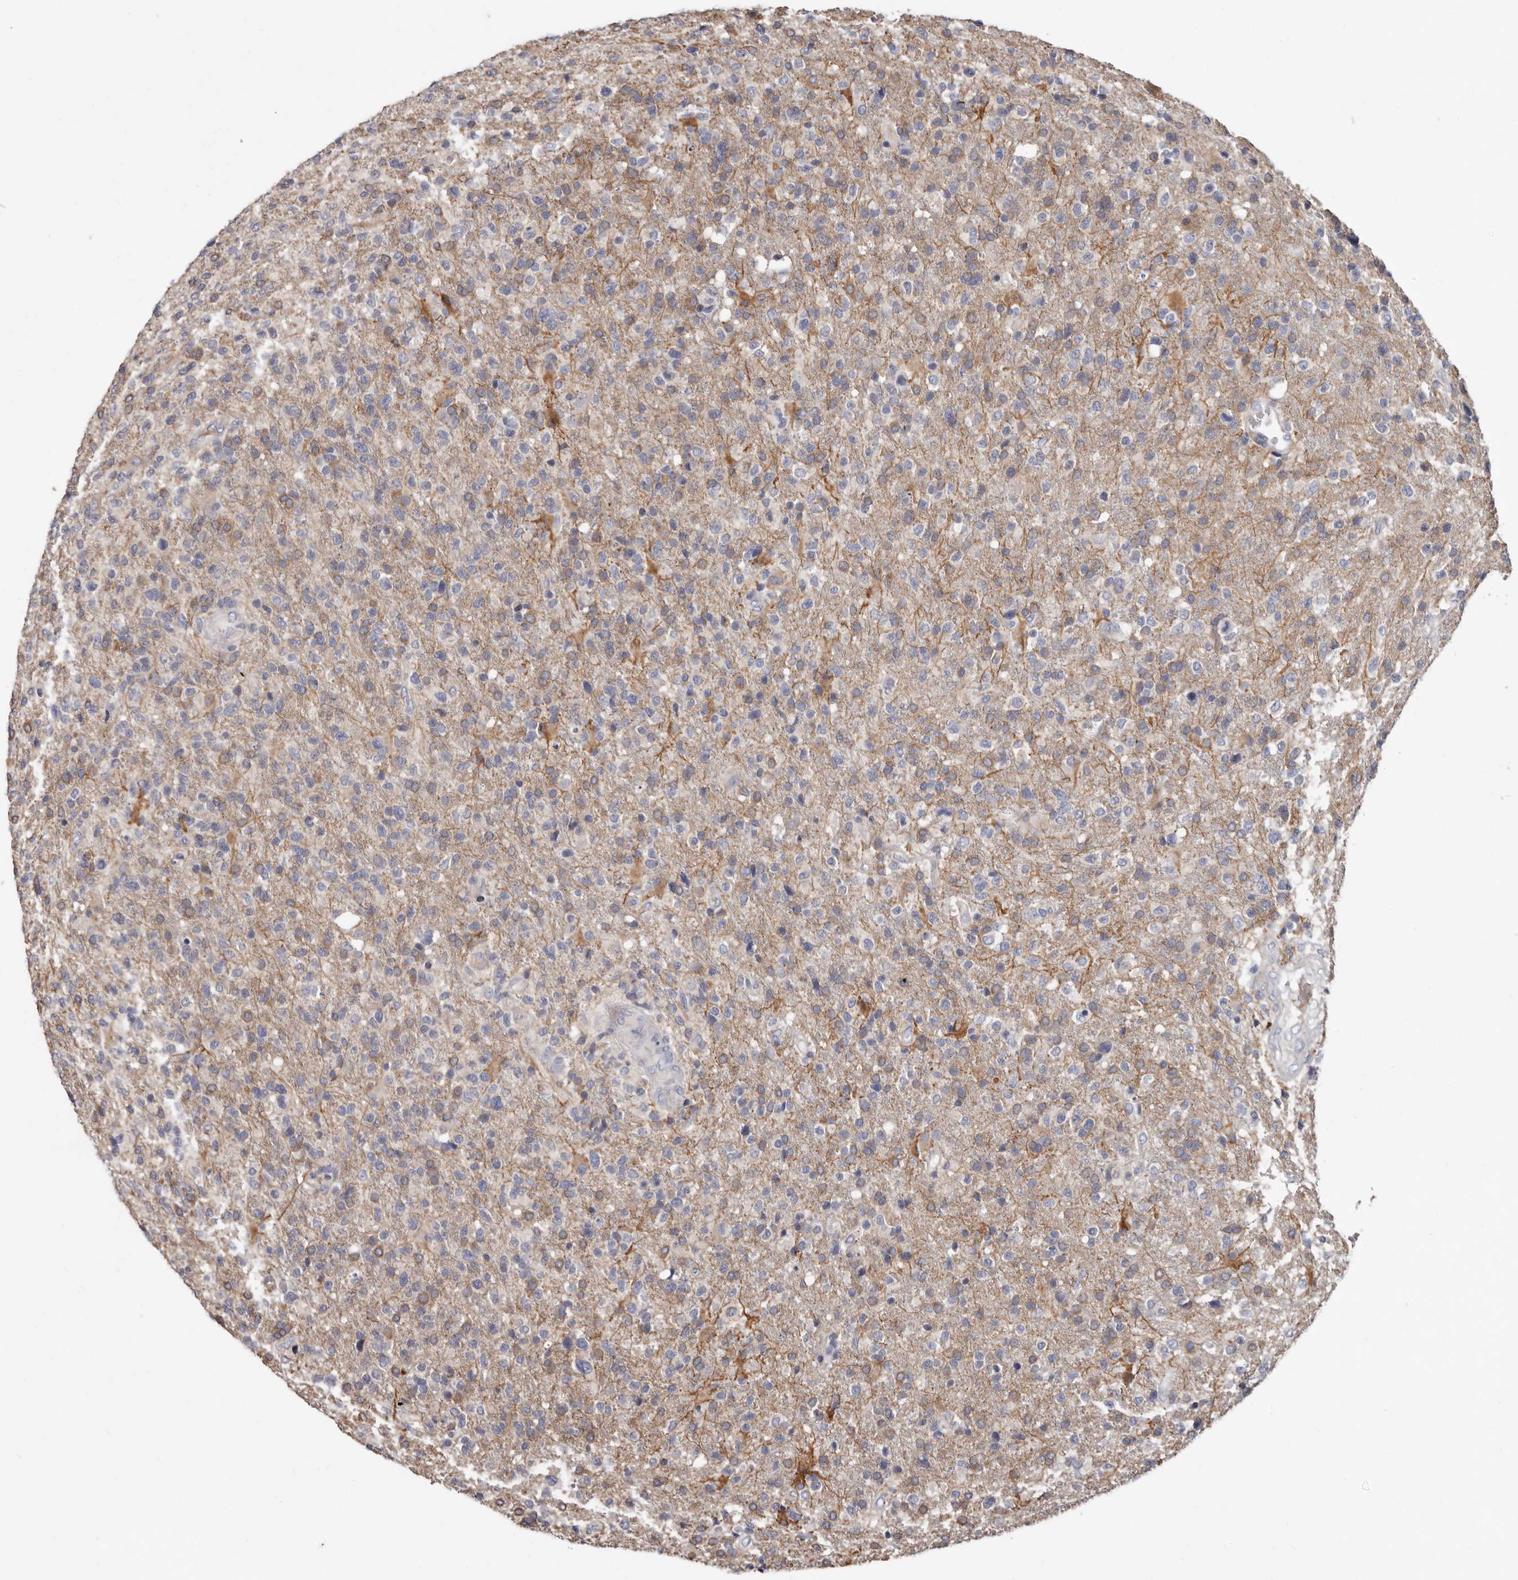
{"staining": {"intensity": "negative", "quantity": "none", "location": "none"}, "tissue": "glioma", "cell_type": "Tumor cells", "image_type": "cancer", "snomed": [{"axis": "morphology", "description": "Glioma, malignant, High grade"}, {"axis": "topography", "description": "Brain"}], "caption": "Immunohistochemistry photomicrograph of neoplastic tissue: malignant glioma (high-grade) stained with DAB (3,3'-diaminobenzidine) shows no significant protein staining in tumor cells.", "gene": "SPTA1", "patient": {"sex": "male", "age": 72}}